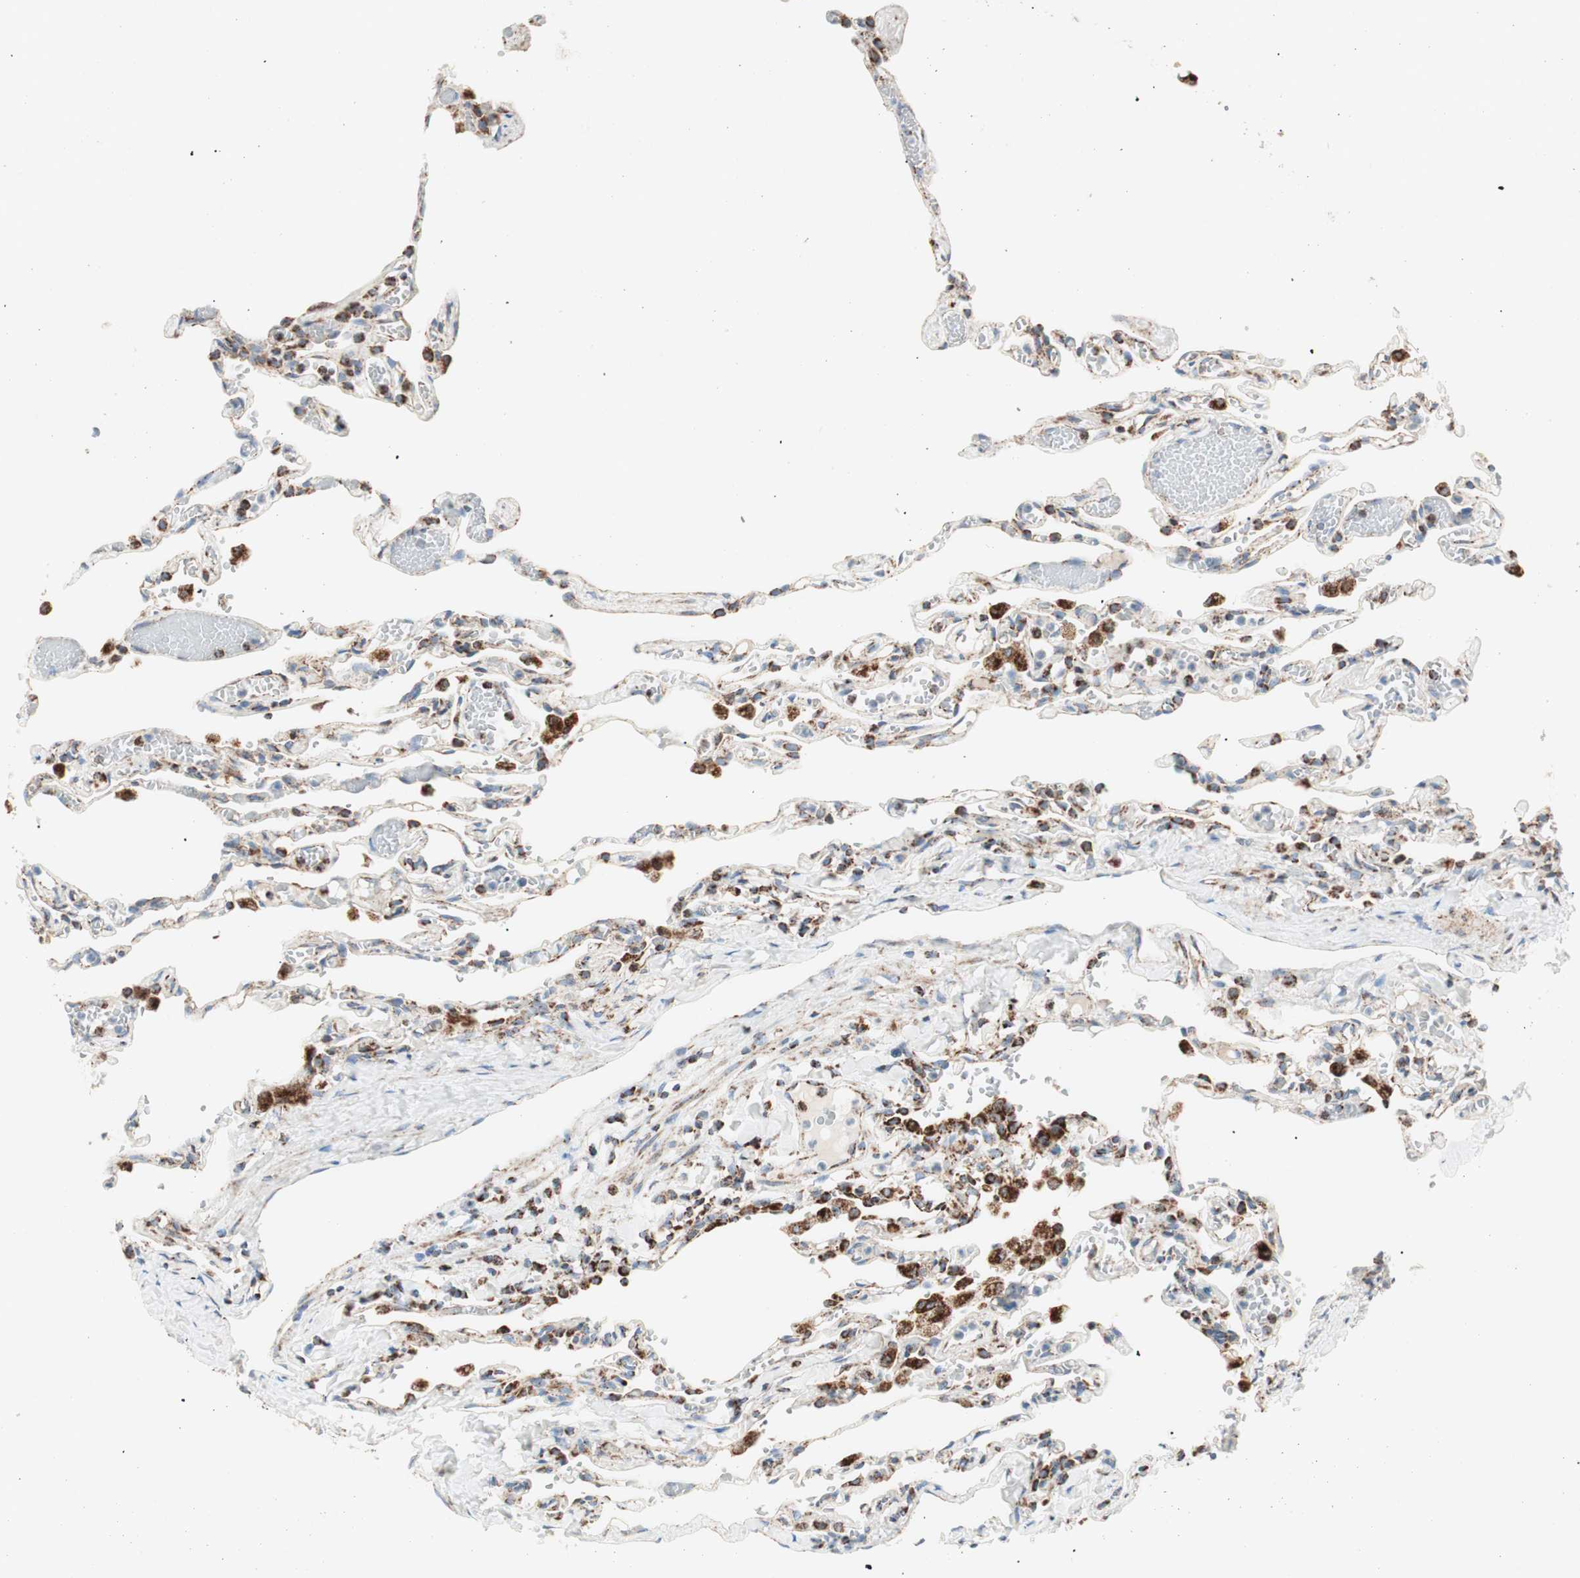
{"staining": {"intensity": "strong", "quantity": "25%-75%", "location": "cytoplasmic/membranous"}, "tissue": "lung", "cell_type": "Alveolar cells", "image_type": "normal", "snomed": [{"axis": "morphology", "description": "Normal tissue, NOS"}, {"axis": "topography", "description": "Lung"}], "caption": "An immunohistochemistry image of unremarkable tissue is shown. Protein staining in brown labels strong cytoplasmic/membranous positivity in lung within alveolar cells. (brown staining indicates protein expression, while blue staining denotes nuclei).", "gene": "TOMM20", "patient": {"sex": "male", "age": 21}}